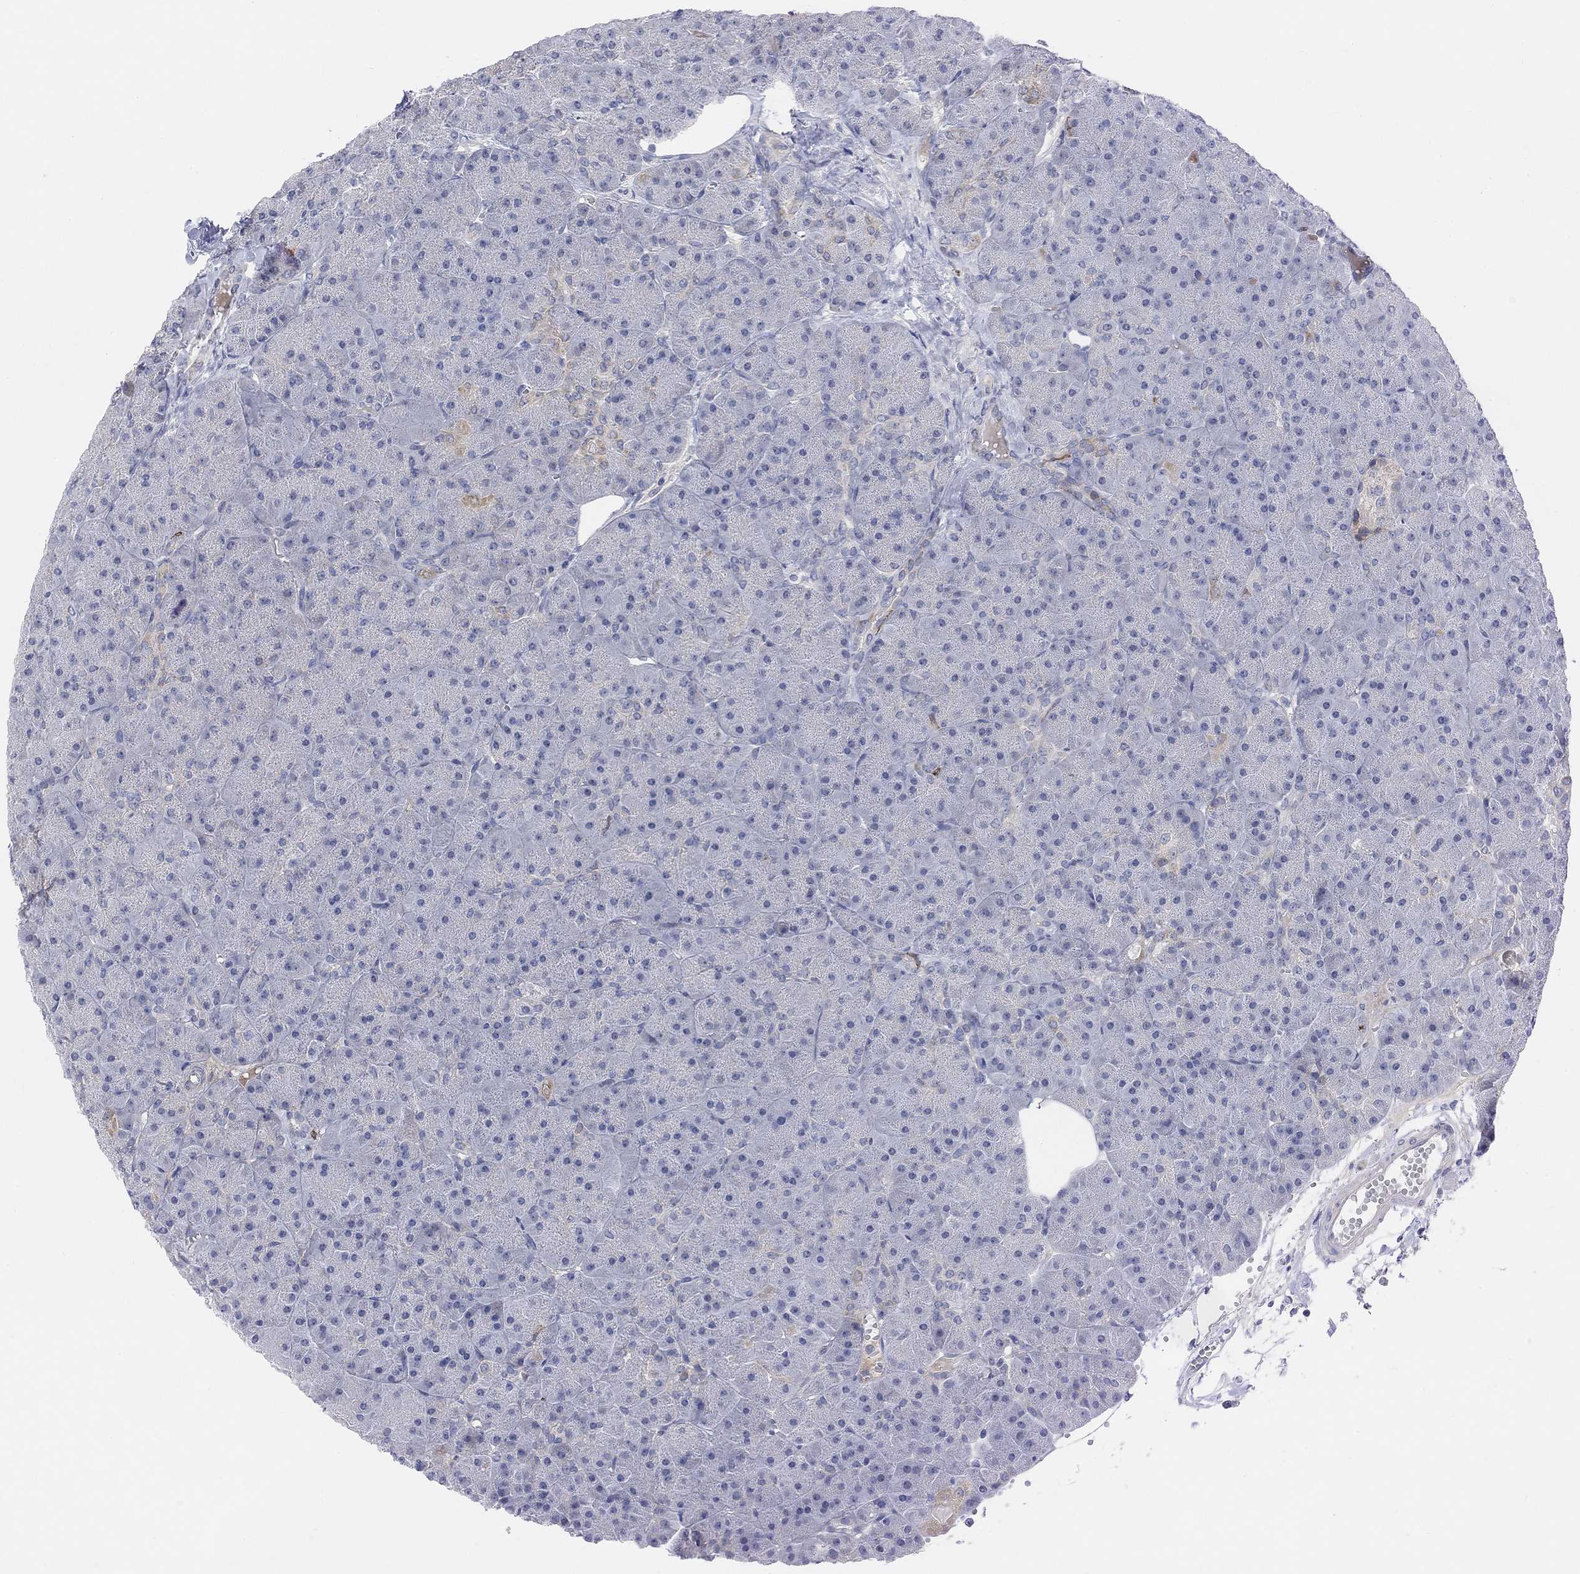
{"staining": {"intensity": "weak", "quantity": "<25%", "location": "cytoplasmic/membranous"}, "tissue": "pancreas", "cell_type": "Exocrine glandular cells", "image_type": "normal", "snomed": [{"axis": "morphology", "description": "Normal tissue, NOS"}, {"axis": "topography", "description": "Pancreas"}], "caption": "Immunohistochemical staining of unremarkable pancreas reveals no significant staining in exocrine glandular cells.", "gene": "HCRTR1", "patient": {"sex": "male", "age": 61}}